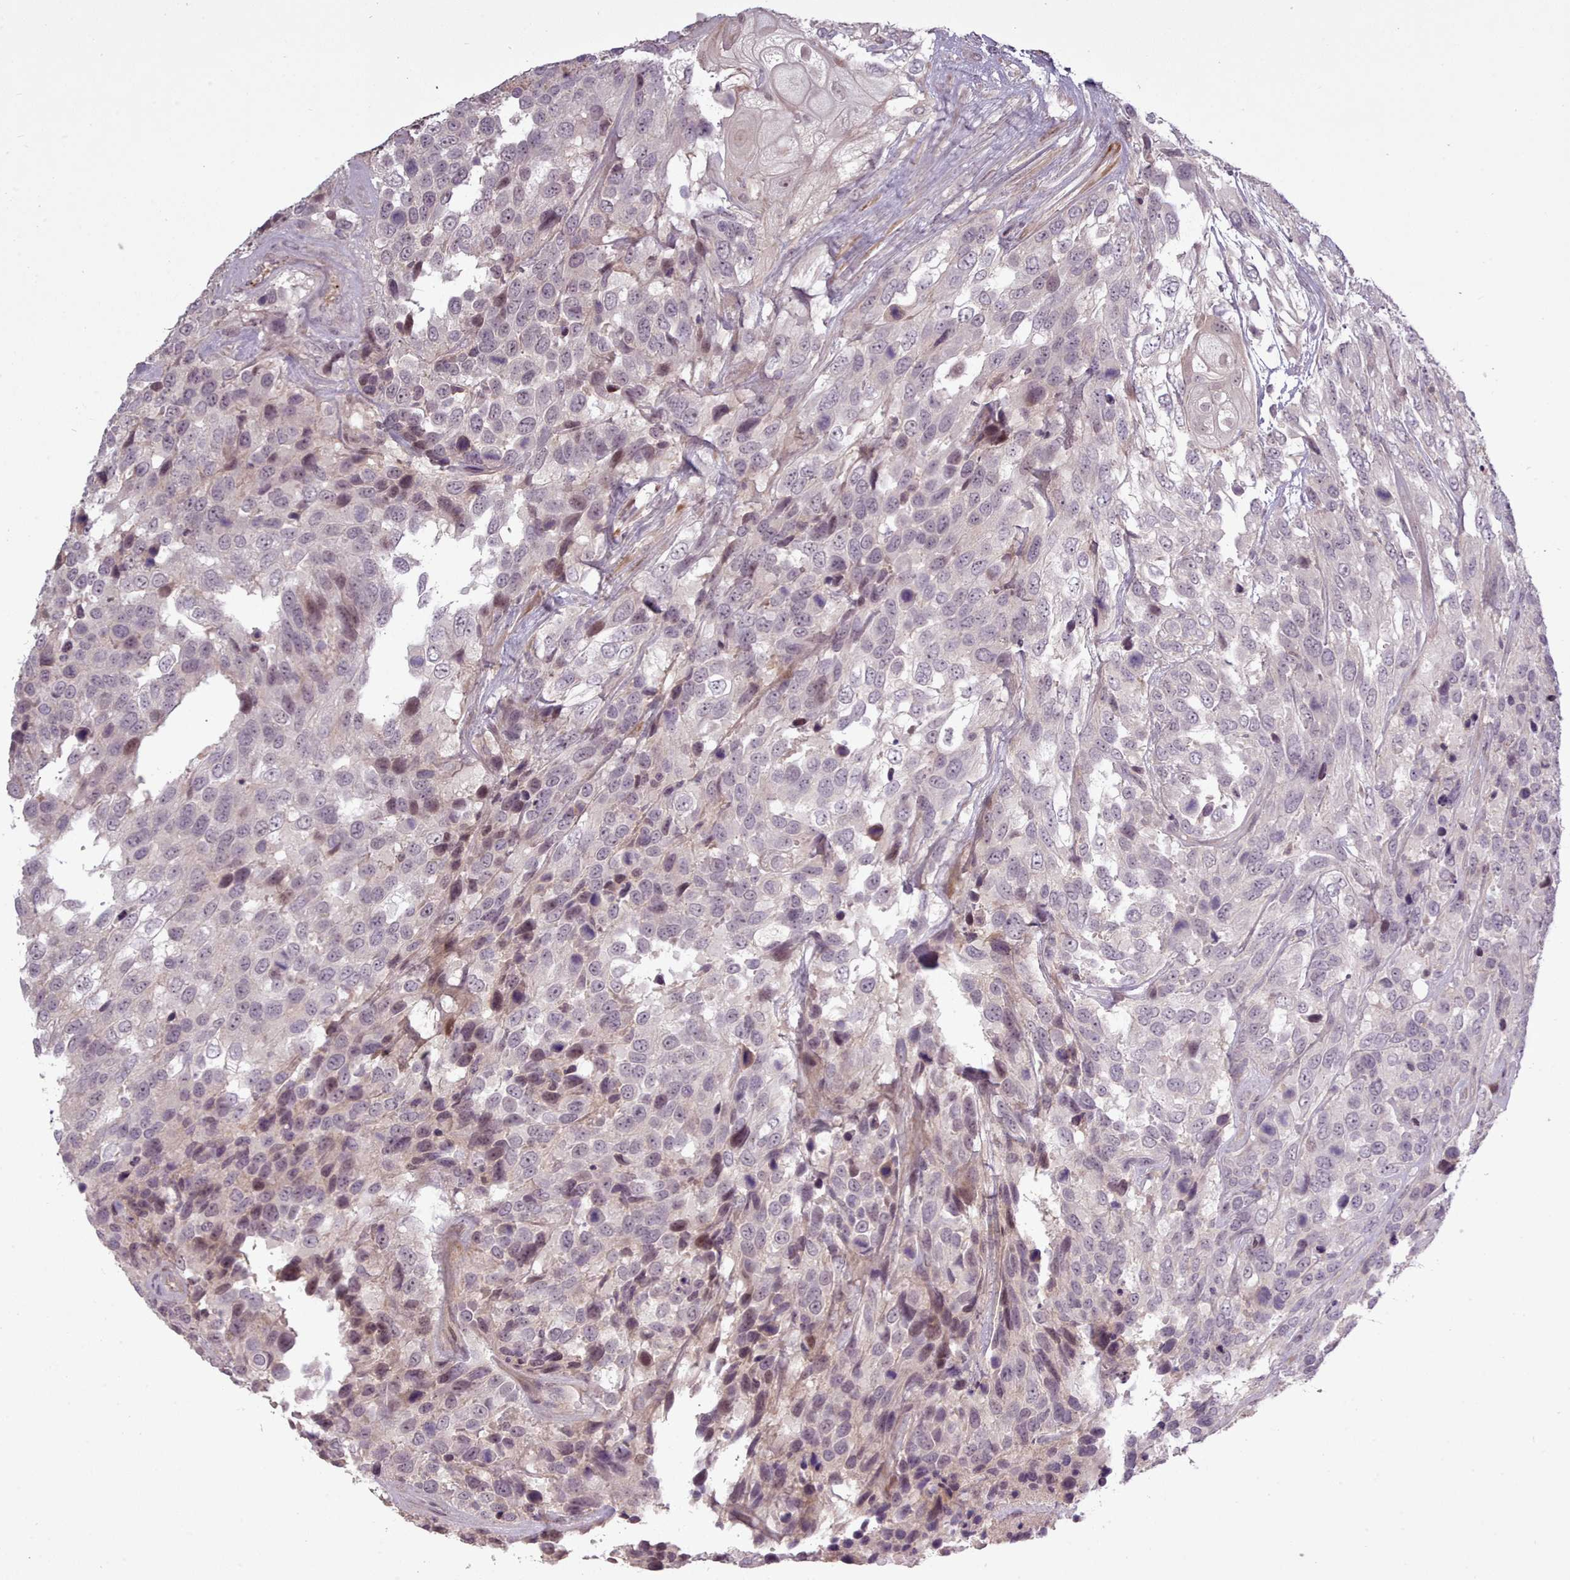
{"staining": {"intensity": "negative", "quantity": "none", "location": "none"}, "tissue": "urothelial cancer", "cell_type": "Tumor cells", "image_type": "cancer", "snomed": [{"axis": "morphology", "description": "Urothelial carcinoma, High grade"}, {"axis": "topography", "description": "Urinary bladder"}], "caption": "Immunohistochemistry image of neoplastic tissue: human urothelial cancer stained with DAB (3,3'-diaminobenzidine) demonstrates no significant protein positivity in tumor cells.", "gene": "LEFTY2", "patient": {"sex": "female", "age": 70}}